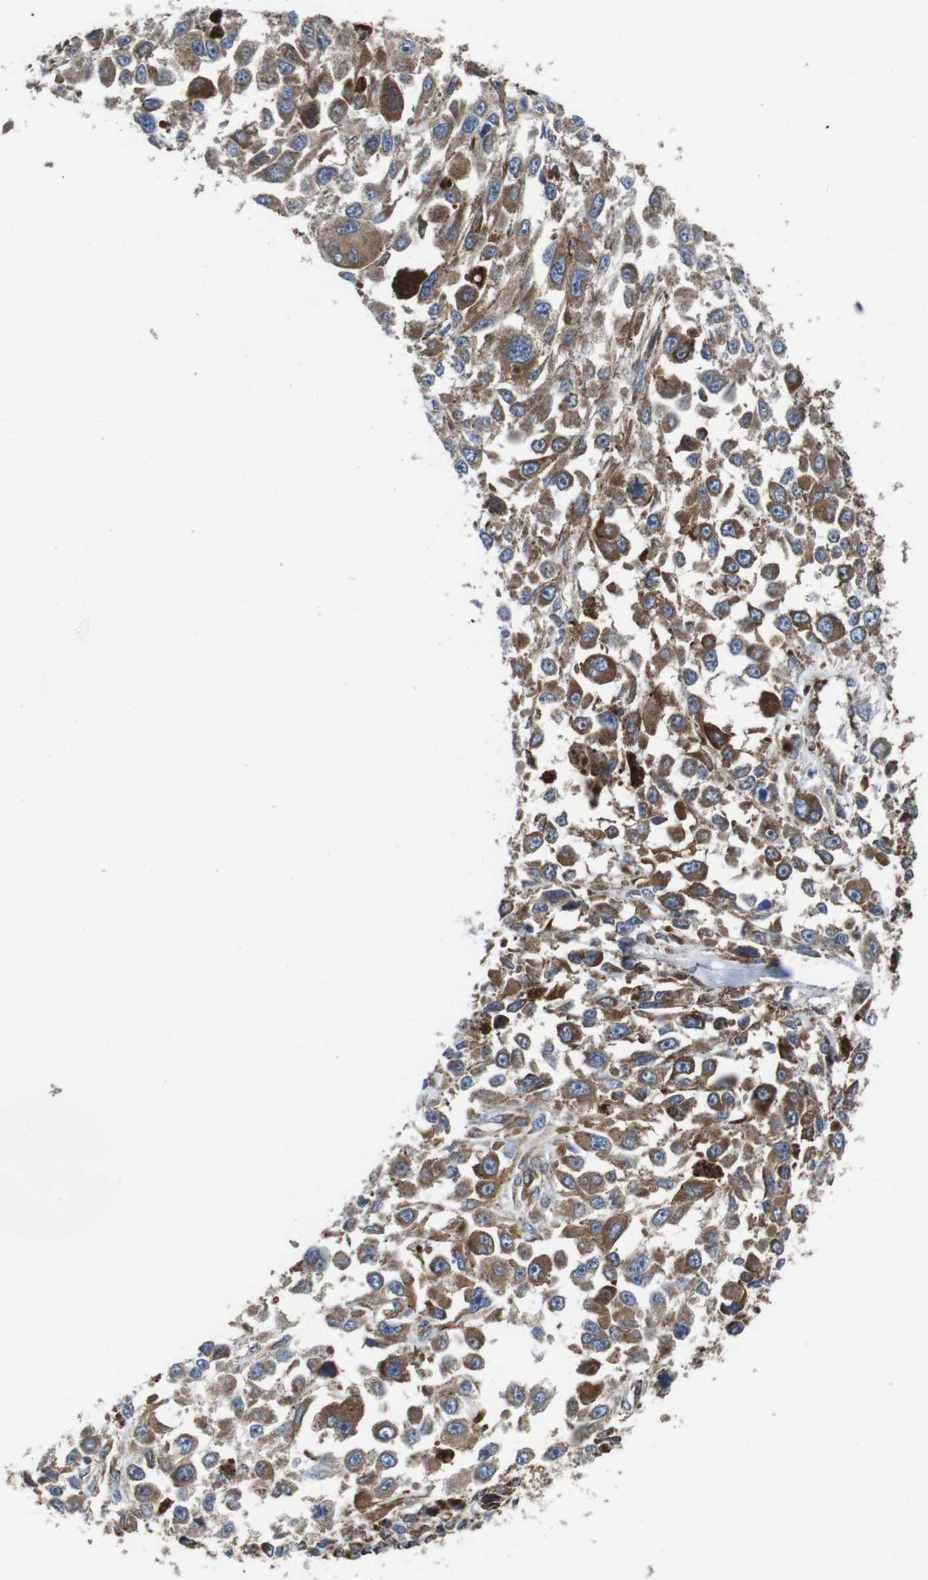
{"staining": {"intensity": "moderate", "quantity": ">75%", "location": "cytoplasmic/membranous"}, "tissue": "melanoma", "cell_type": "Tumor cells", "image_type": "cancer", "snomed": [{"axis": "morphology", "description": "Malignant melanoma, Metastatic site"}, {"axis": "topography", "description": "Lymph node"}], "caption": "A photomicrograph of melanoma stained for a protein demonstrates moderate cytoplasmic/membranous brown staining in tumor cells. Nuclei are stained in blue.", "gene": "HK1", "patient": {"sex": "male", "age": 59}}